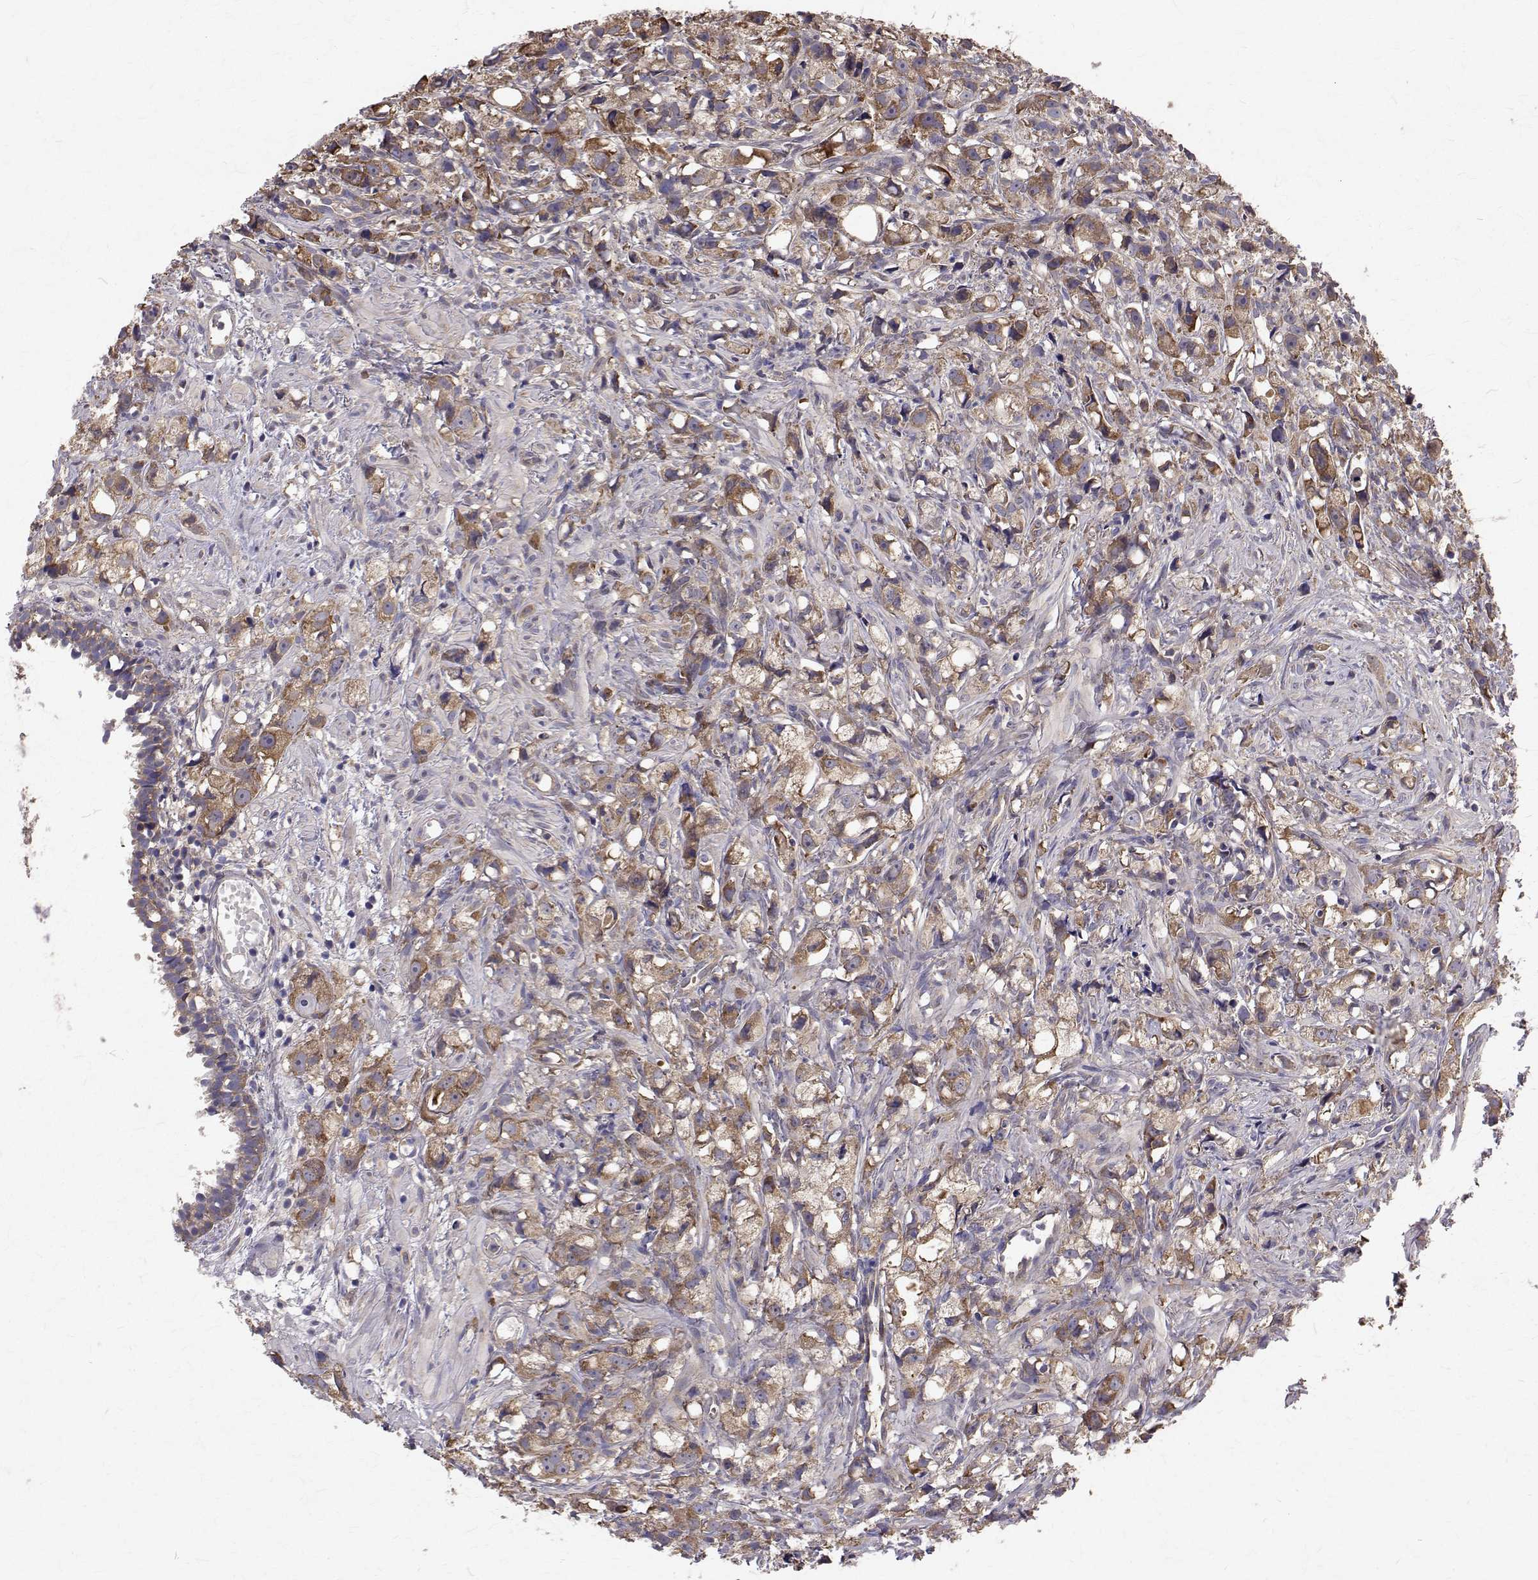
{"staining": {"intensity": "moderate", "quantity": ">75%", "location": "cytoplasmic/membranous"}, "tissue": "prostate cancer", "cell_type": "Tumor cells", "image_type": "cancer", "snomed": [{"axis": "morphology", "description": "Adenocarcinoma, High grade"}, {"axis": "topography", "description": "Prostate"}], "caption": "A medium amount of moderate cytoplasmic/membranous expression is identified in about >75% of tumor cells in prostate adenocarcinoma (high-grade) tissue.", "gene": "FARSB", "patient": {"sex": "male", "age": 75}}